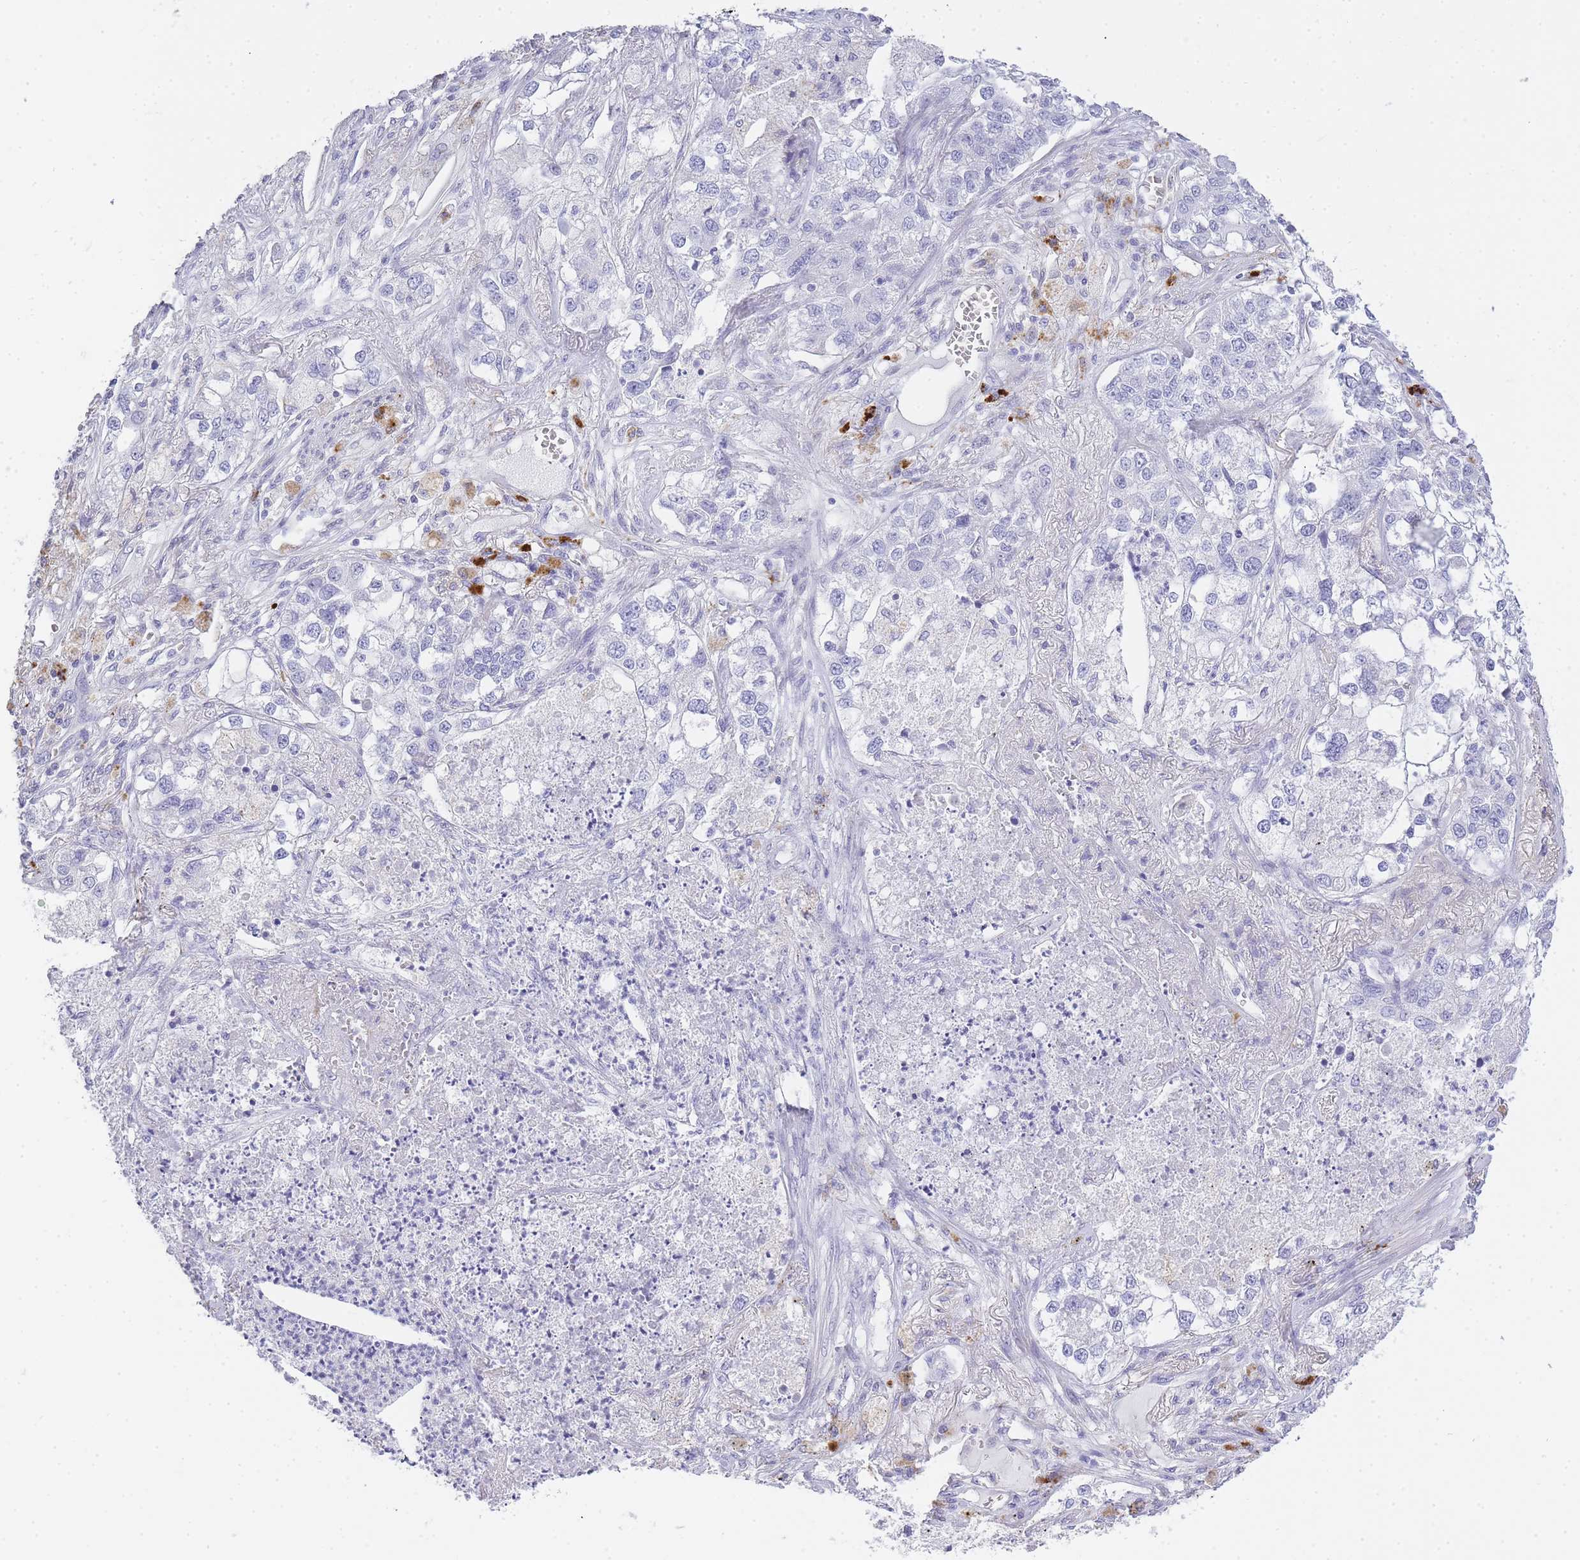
{"staining": {"intensity": "negative", "quantity": "none", "location": "none"}, "tissue": "lung cancer", "cell_type": "Tumor cells", "image_type": "cancer", "snomed": [{"axis": "morphology", "description": "Adenocarcinoma, NOS"}, {"axis": "topography", "description": "Lung"}], "caption": "High magnification brightfield microscopy of lung cancer stained with DAB (3,3'-diaminobenzidine) (brown) and counterstained with hematoxylin (blue): tumor cells show no significant expression.", "gene": "RHO", "patient": {"sex": "male", "age": 49}}